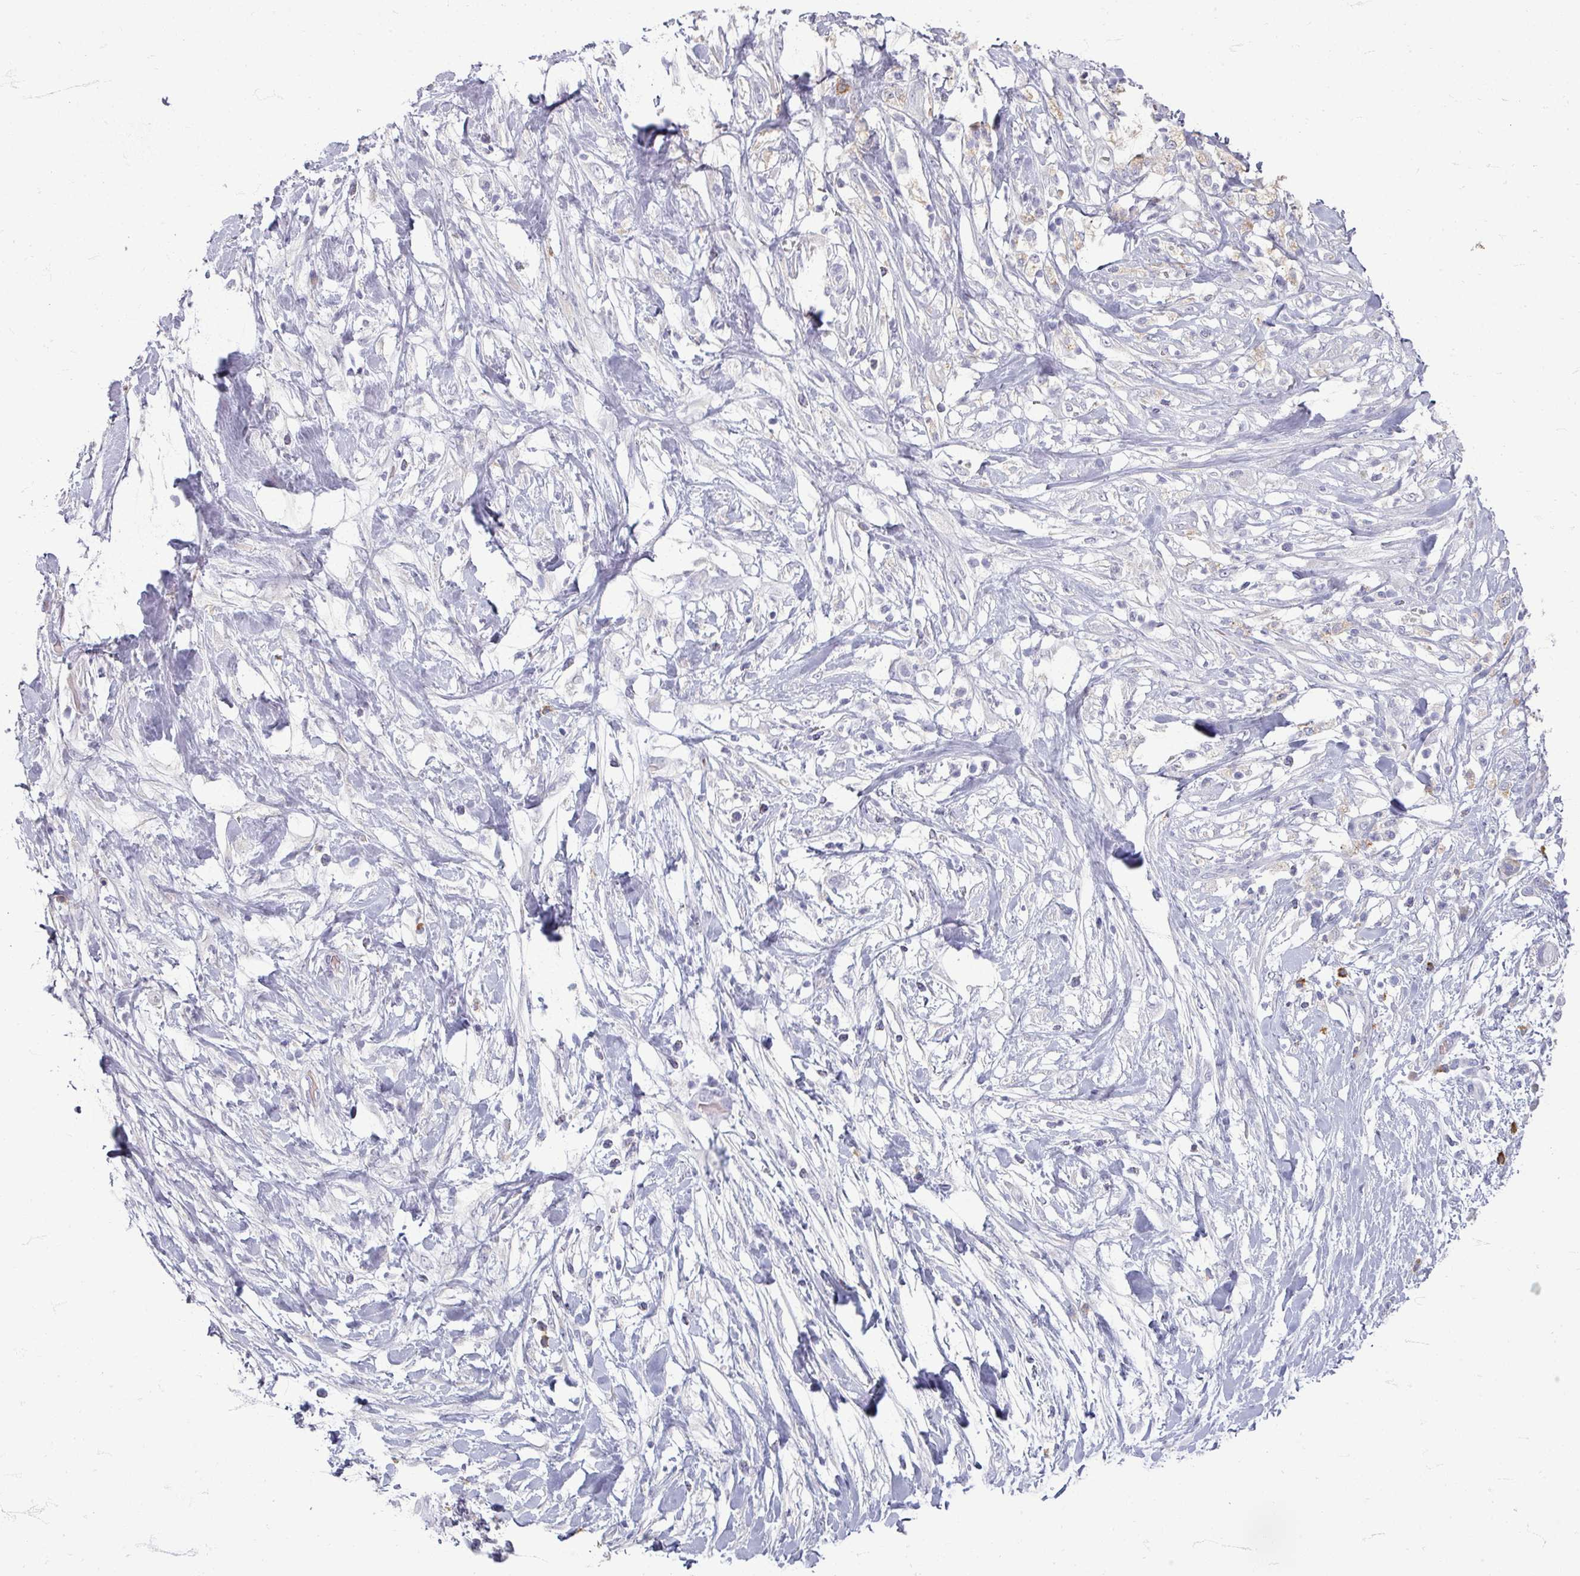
{"staining": {"intensity": "weak", "quantity": "<25%", "location": "cytoplasmic/membranous"}, "tissue": "pancreatic cancer", "cell_type": "Tumor cells", "image_type": "cancer", "snomed": [{"axis": "morphology", "description": "Adenocarcinoma, NOS"}, {"axis": "topography", "description": "Pancreas"}], "caption": "Immunohistochemical staining of human adenocarcinoma (pancreatic) exhibits no significant expression in tumor cells. (Brightfield microscopy of DAB (3,3'-diaminobenzidine) immunohistochemistry (IHC) at high magnification).", "gene": "ZNF878", "patient": {"sex": "female", "age": 72}}